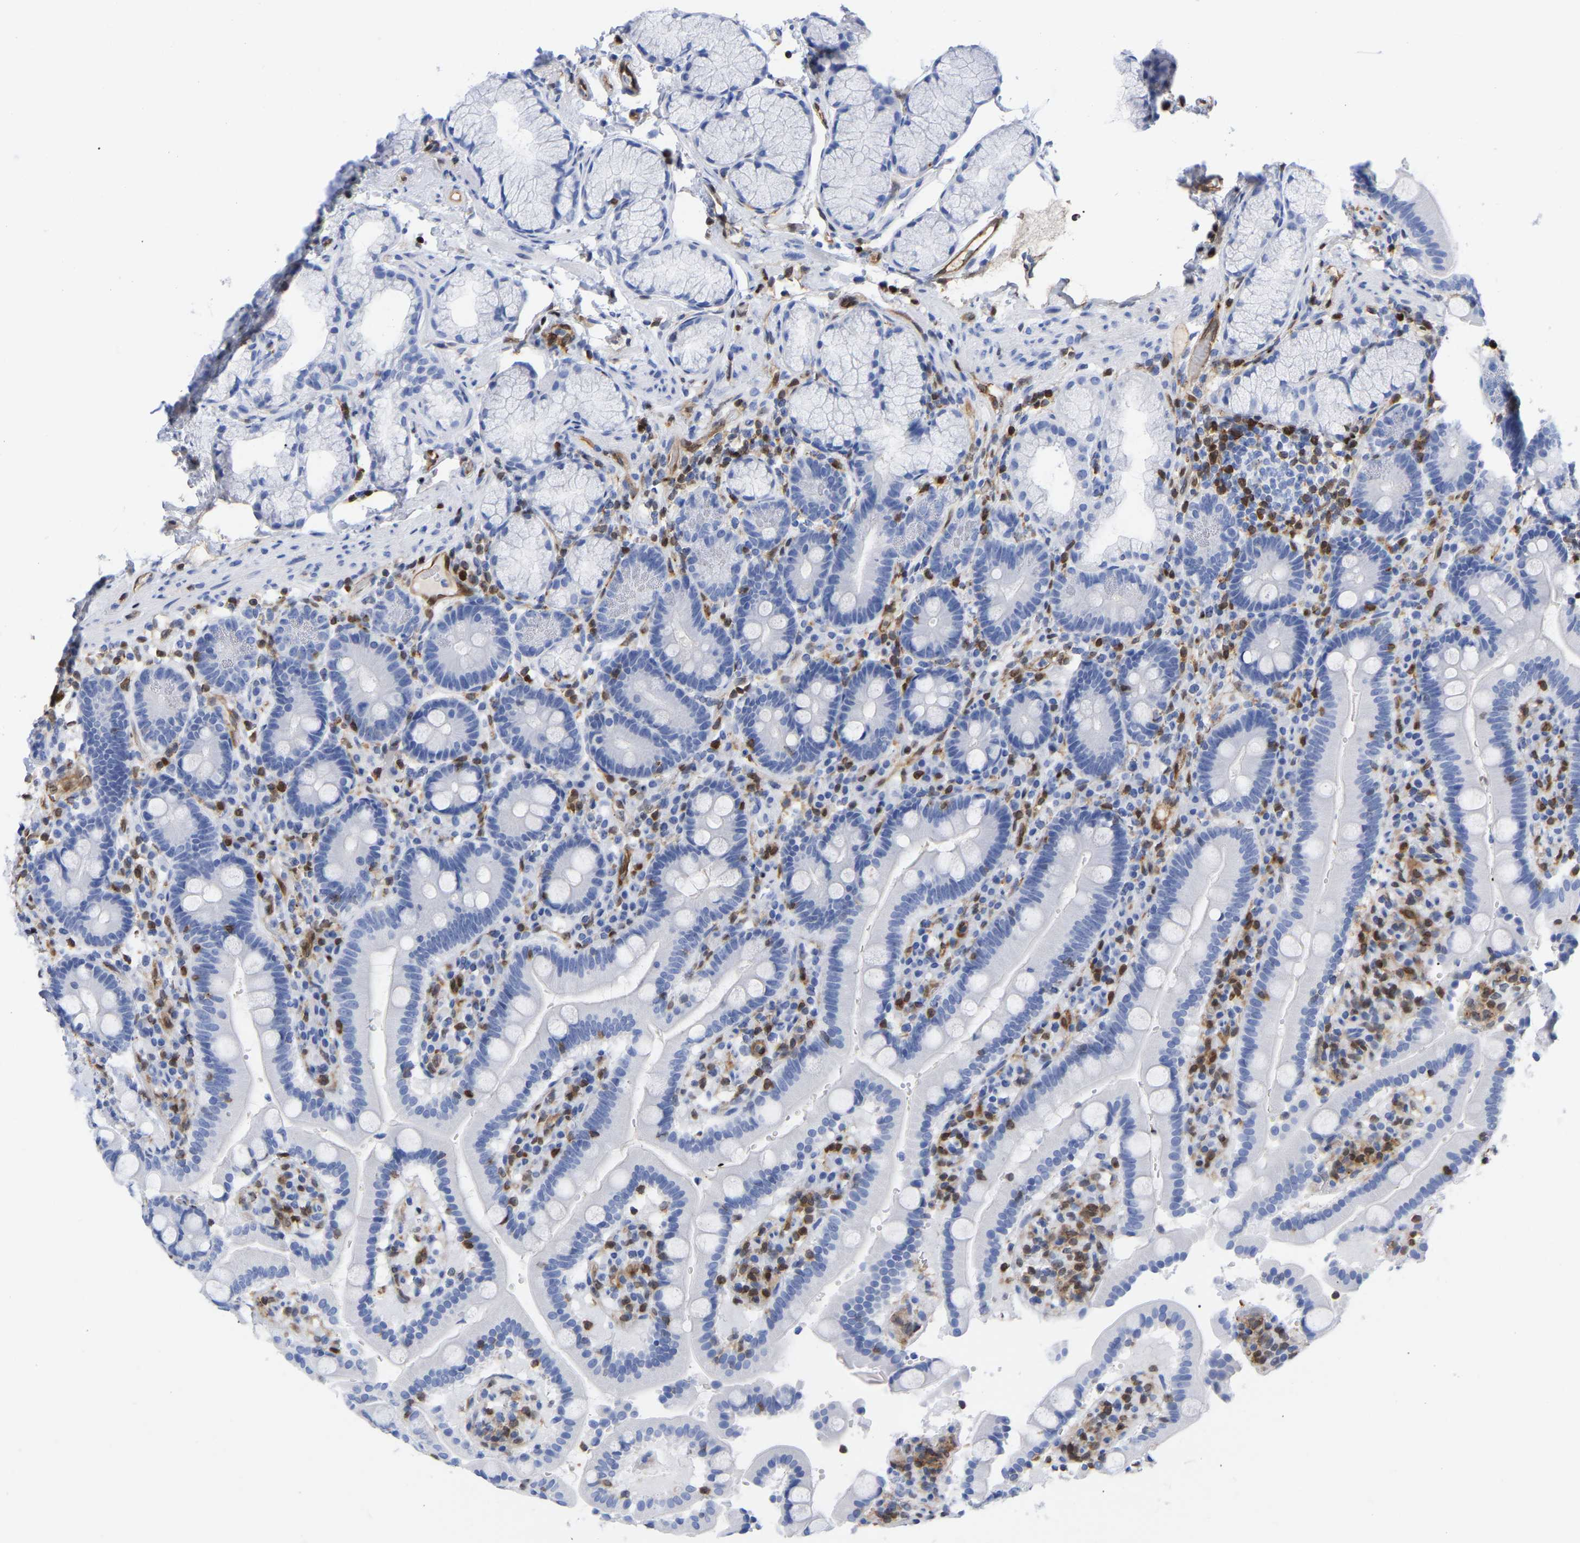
{"staining": {"intensity": "negative", "quantity": "none", "location": "none"}, "tissue": "duodenum", "cell_type": "Glandular cells", "image_type": "normal", "snomed": [{"axis": "morphology", "description": "Normal tissue, NOS"}, {"axis": "topography", "description": "Small intestine, NOS"}], "caption": "Immunohistochemistry (IHC) of unremarkable human duodenum exhibits no staining in glandular cells.", "gene": "GIMAP4", "patient": {"sex": "female", "age": 71}}